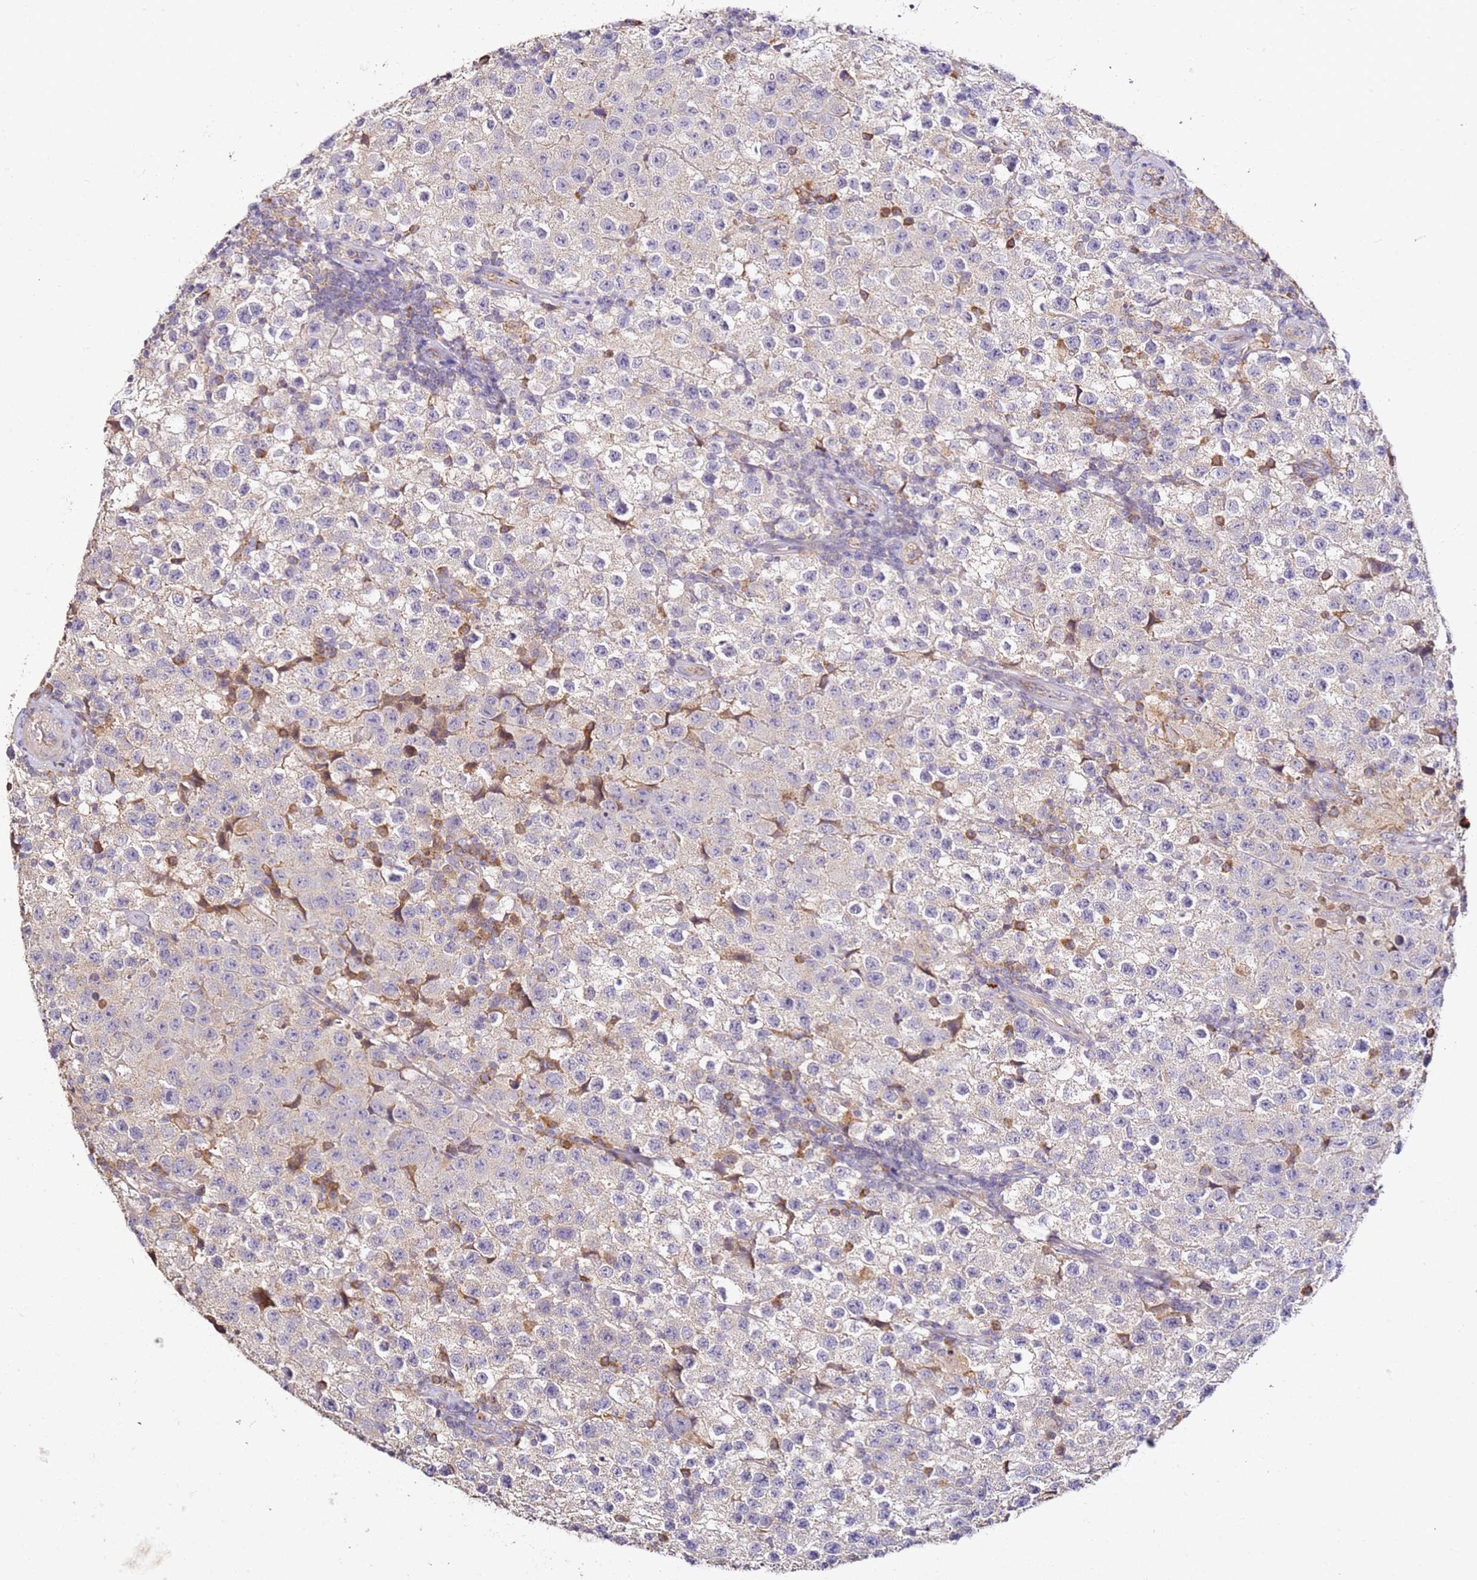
{"staining": {"intensity": "negative", "quantity": "none", "location": "none"}, "tissue": "testis cancer", "cell_type": "Tumor cells", "image_type": "cancer", "snomed": [{"axis": "morphology", "description": "Seminoma, NOS"}, {"axis": "morphology", "description": "Carcinoma, Embryonal, NOS"}, {"axis": "topography", "description": "Testis"}], "caption": "DAB immunohistochemical staining of human testis cancer (embryonal carcinoma) demonstrates no significant expression in tumor cells.", "gene": "OR2B11", "patient": {"sex": "male", "age": 41}}